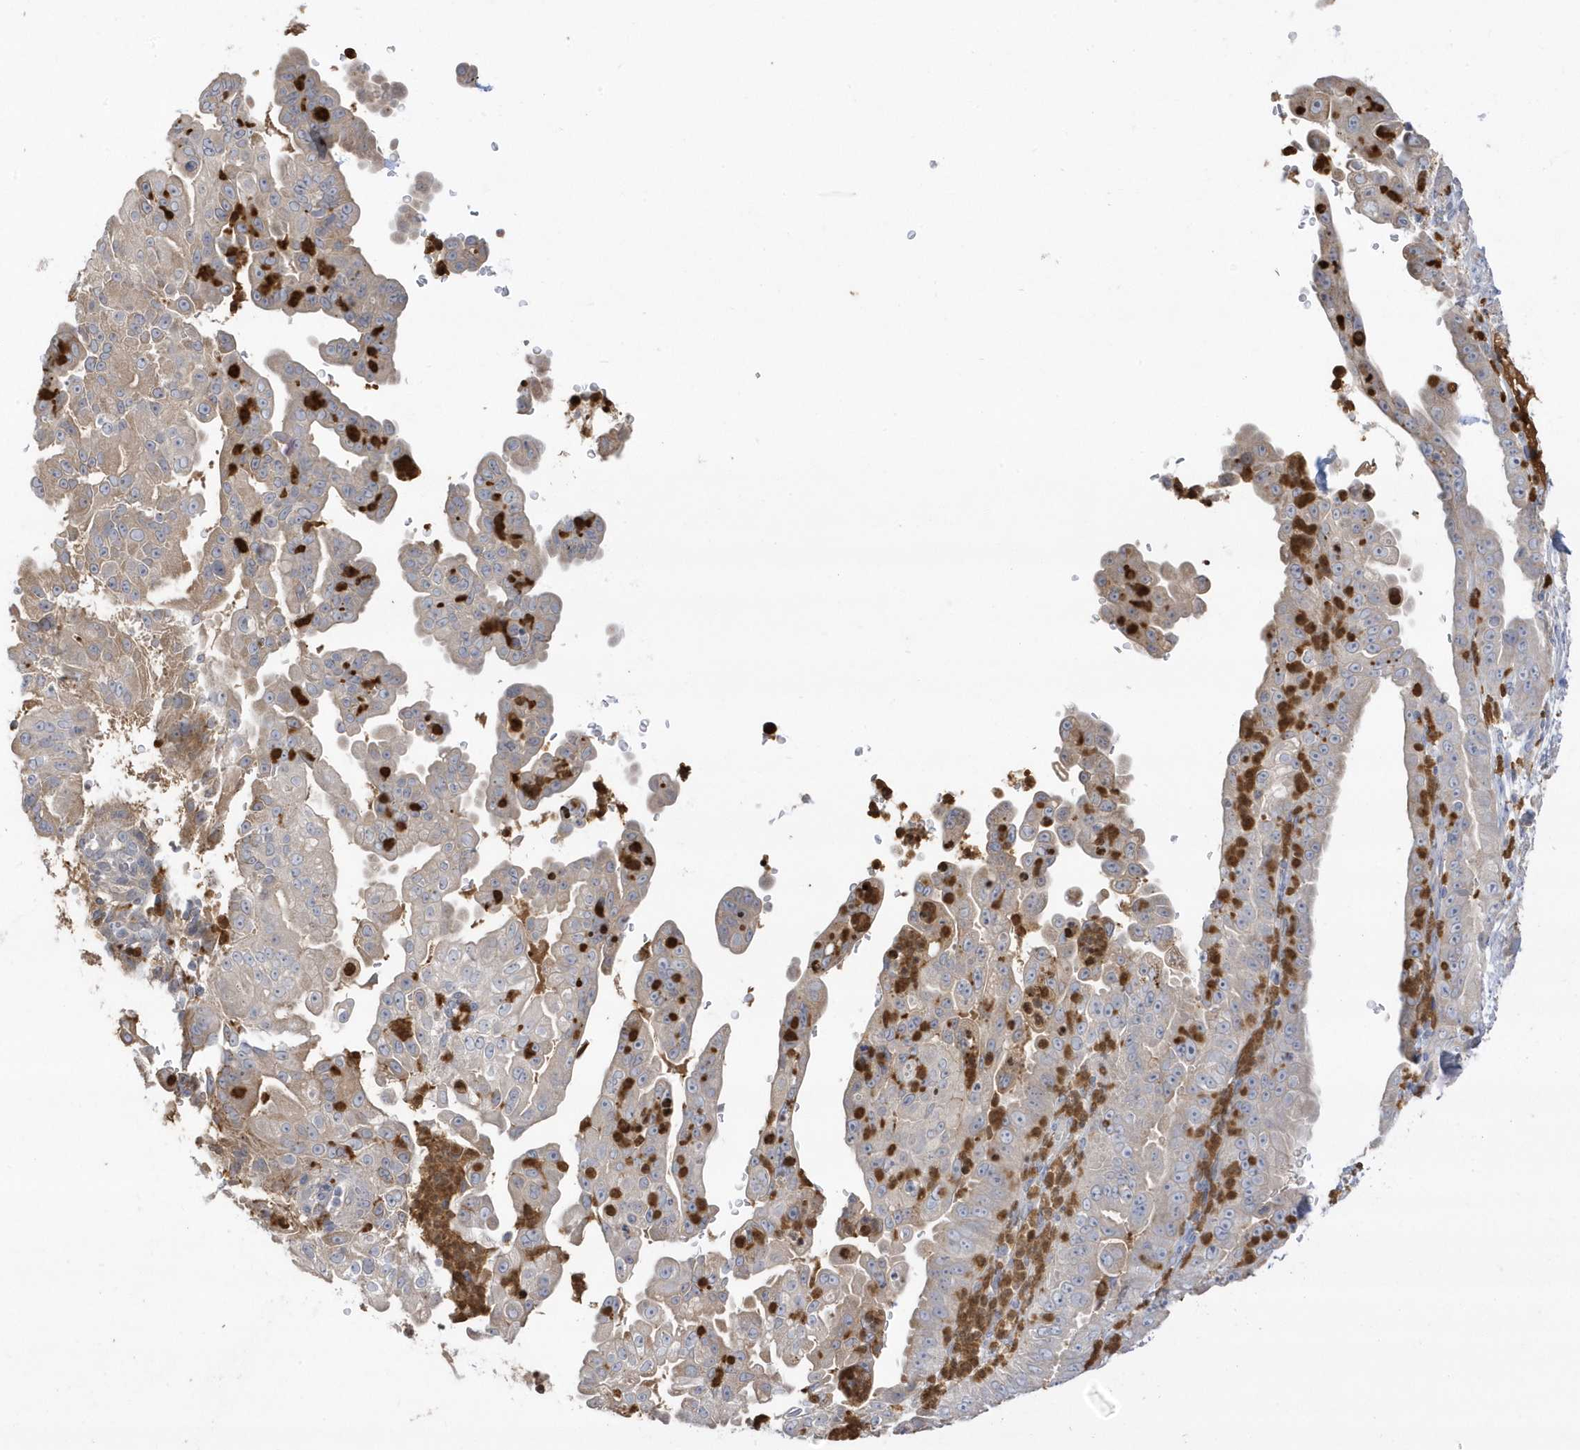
{"staining": {"intensity": "weak", "quantity": "25%-75%", "location": "cytoplasmic/membranous"}, "tissue": "pancreatic cancer", "cell_type": "Tumor cells", "image_type": "cancer", "snomed": [{"axis": "morphology", "description": "Adenocarcinoma, NOS"}, {"axis": "topography", "description": "Pancreas"}], "caption": "This image shows immunohistochemistry staining of human pancreatic adenocarcinoma, with low weak cytoplasmic/membranous positivity in approximately 25%-75% of tumor cells.", "gene": "DPP9", "patient": {"sex": "female", "age": 78}}